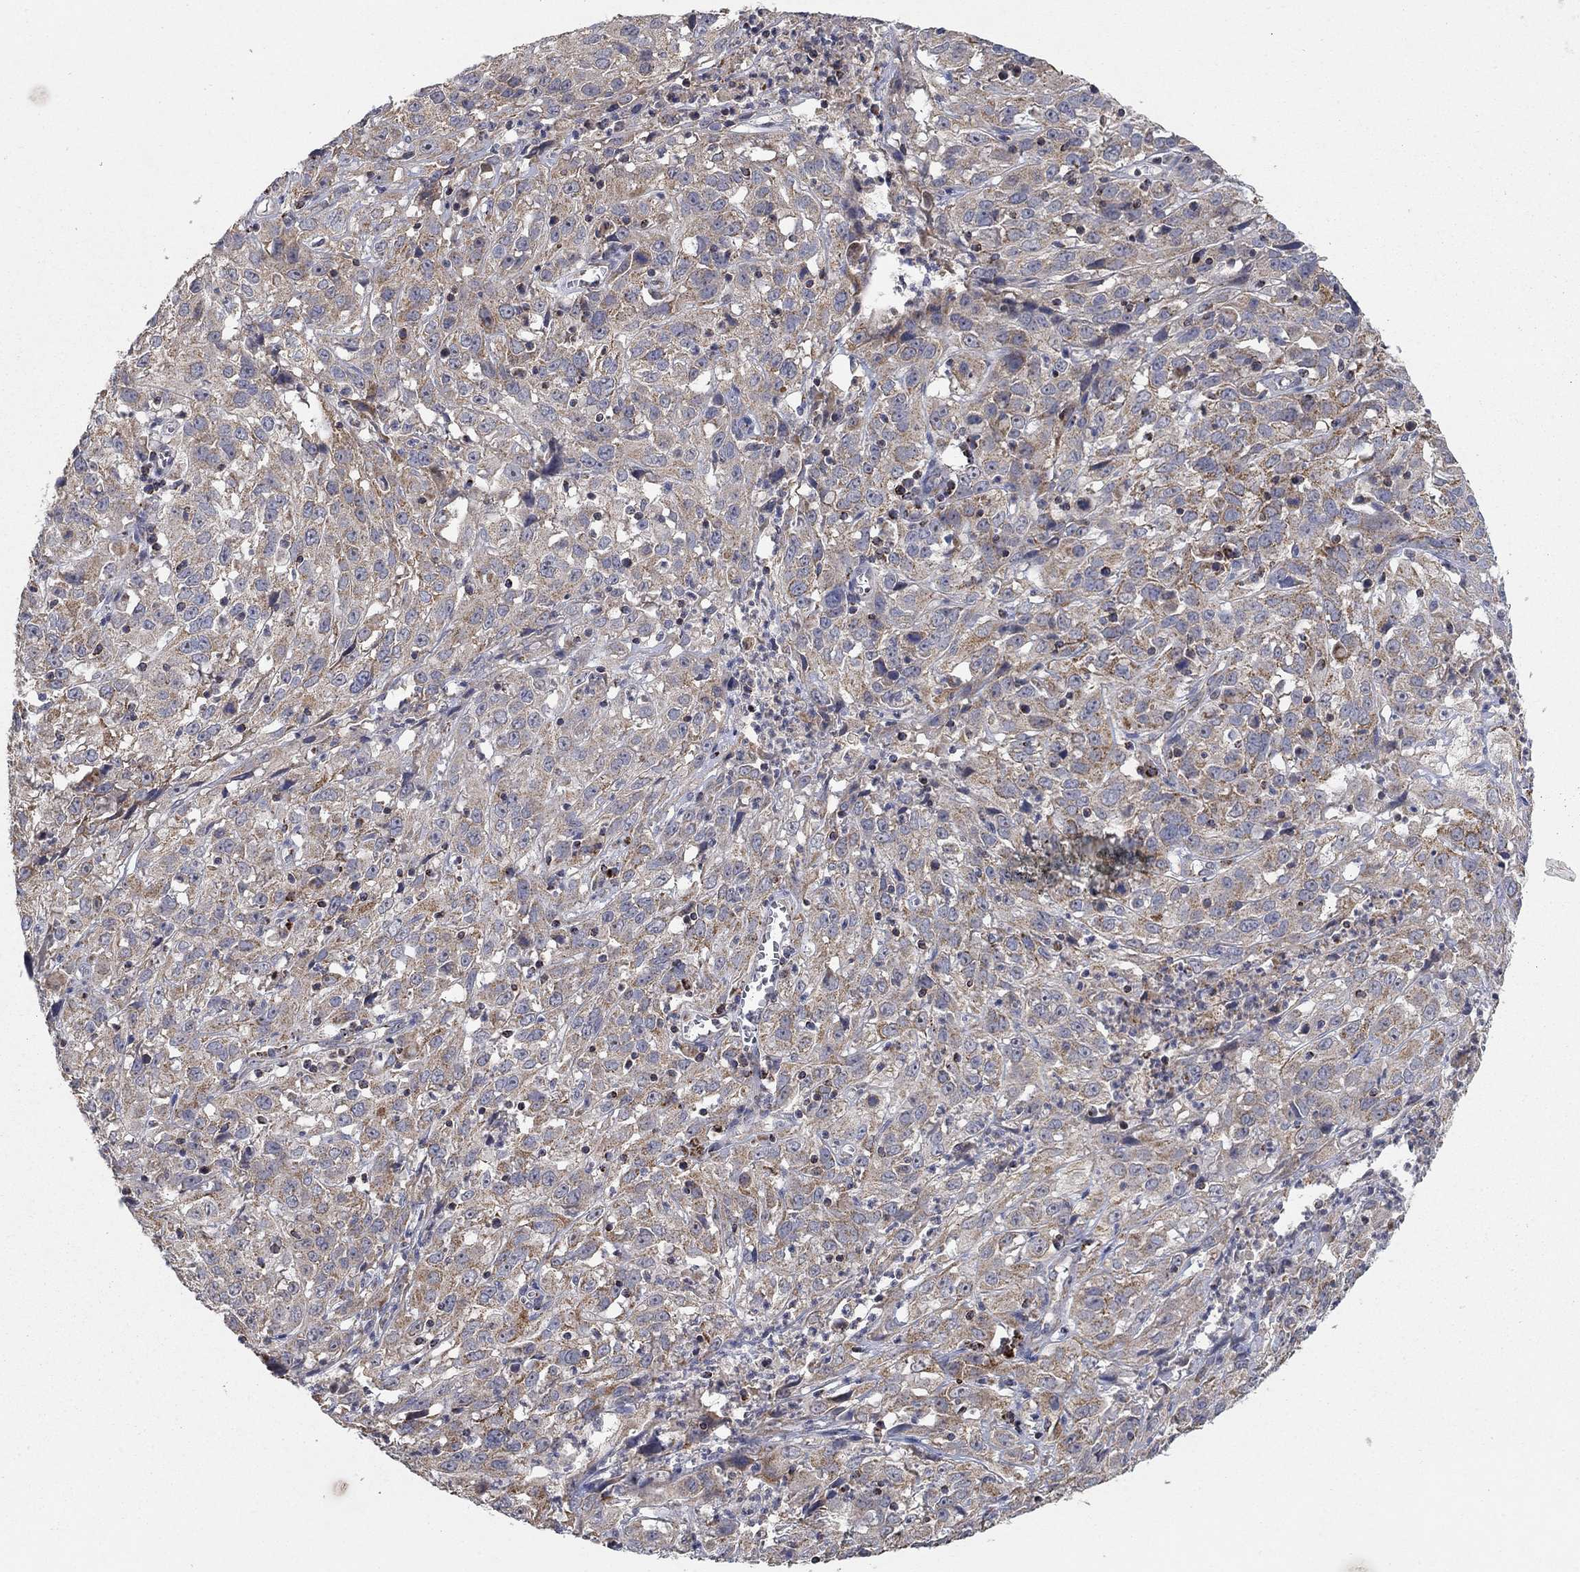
{"staining": {"intensity": "weak", "quantity": ">75%", "location": "cytoplasmic/membranous"}, "tissue": "cervical cancer", "cell_type": "Tumor cells", "image_type": "cancer", "snomed": [{"axis": "morphology", "description": "Squamous cell carcinoma, NOS"}, {"axis": "topography", "description": "Cervix"}], "caption": "DAB immunohistochemical staining of human cervical squamous cell carcinoma demonstrates weak cytoplasmic/membranous protein expression in approximately >75% of tumor cells. Immunohistochemistry (ihc) stains the protein in brown and the nuclei are stained blue.", "gene": "GPSM1", "patient": {"sex": "female", "age": 32}}